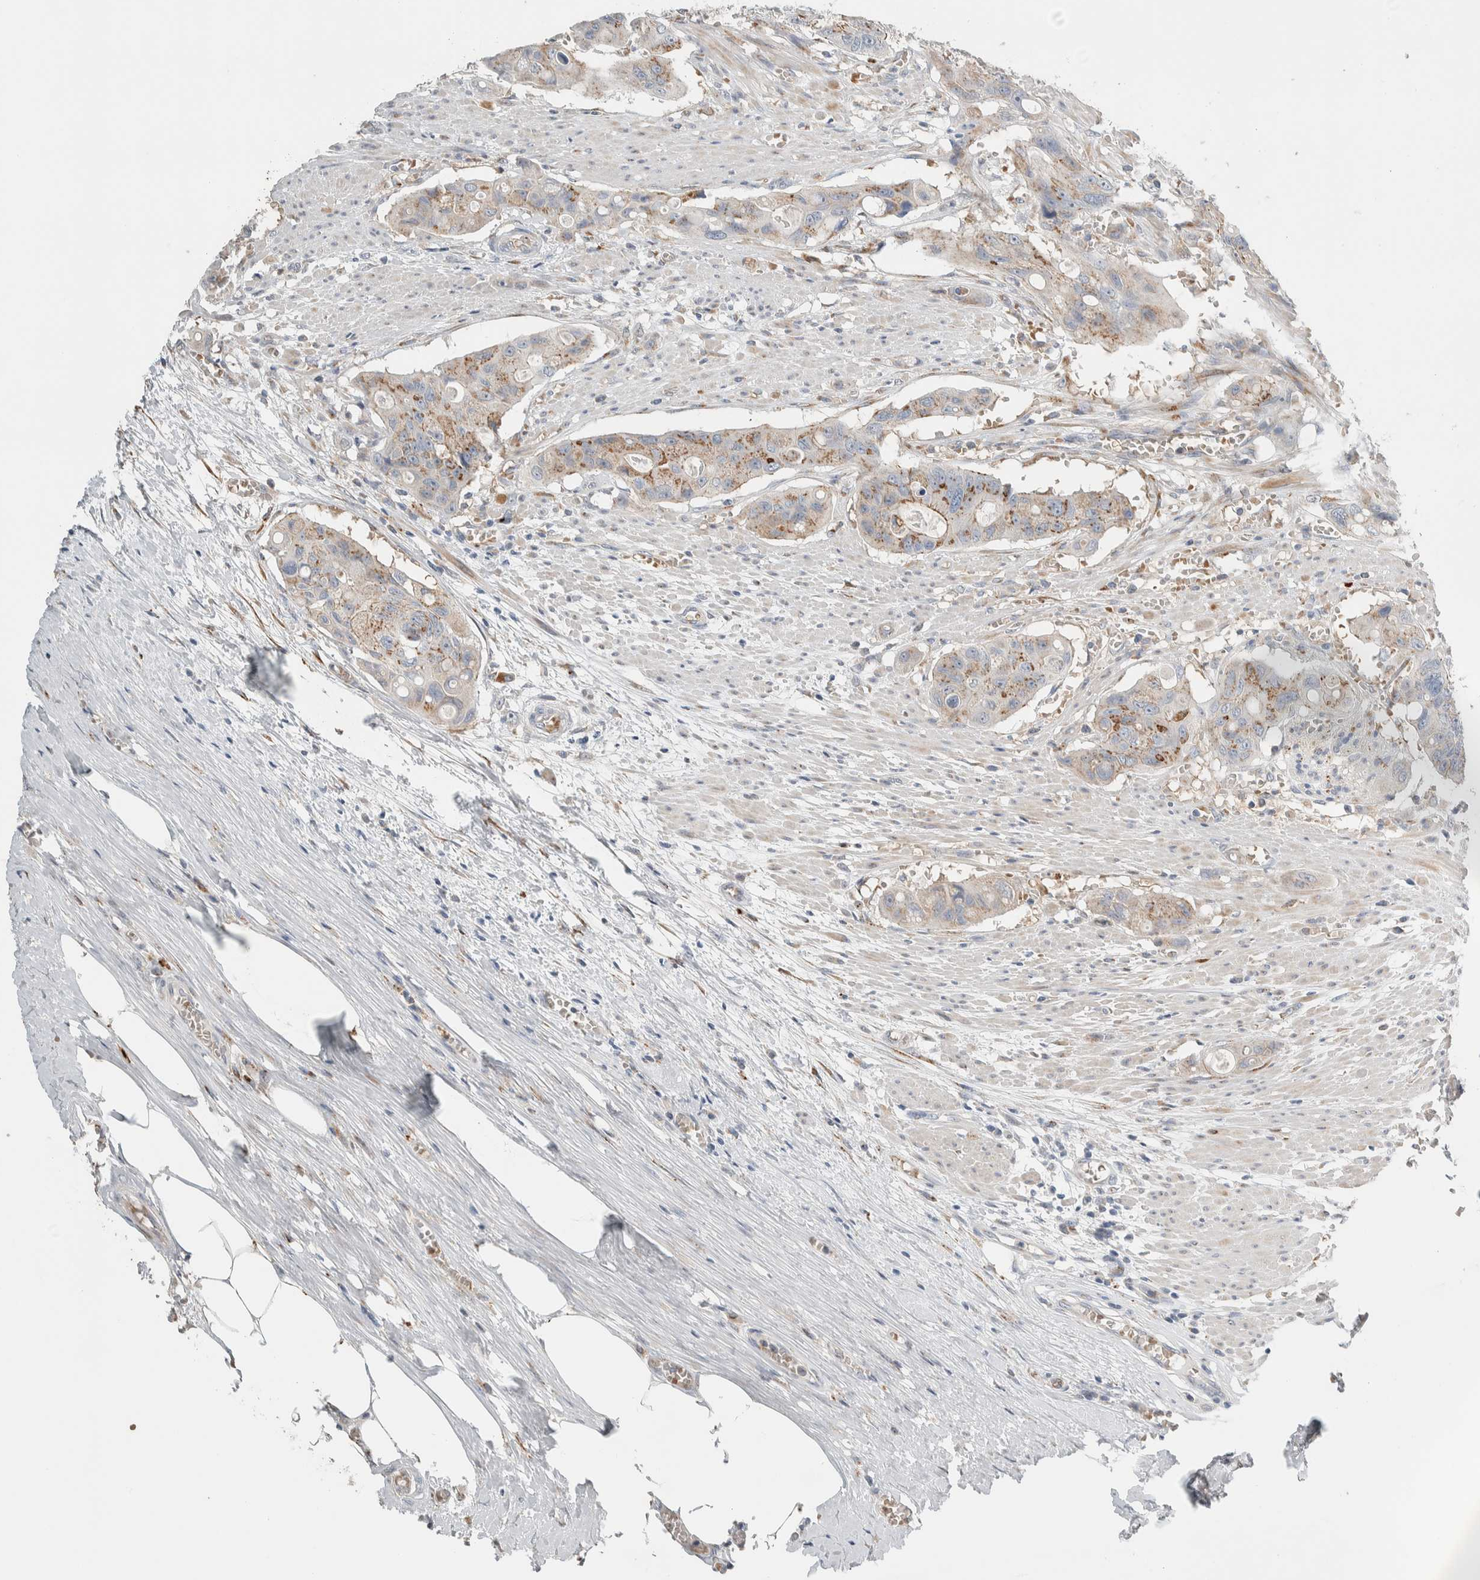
{"staining": {"intensity": "moderate", "quantity": ">75%", "location": "cytoplasmic/membranous"}, "tissue": "colorectal cancer", "cell_type": "Tumor cells", "image_type": "cancer", "snomed": [{"axis": "morphology", "description": "Adenocarcinoma, NOS"}, {"axis": "topography", "description": "Colon"}], "caption": "Protein analysis of colorectal cancer tissue reveals moderate cytoplasmic/membranous expression in about >75% of tumor cells.", "gene": "SLC38A10", "patient": {"sex": "female", "age": 57}}